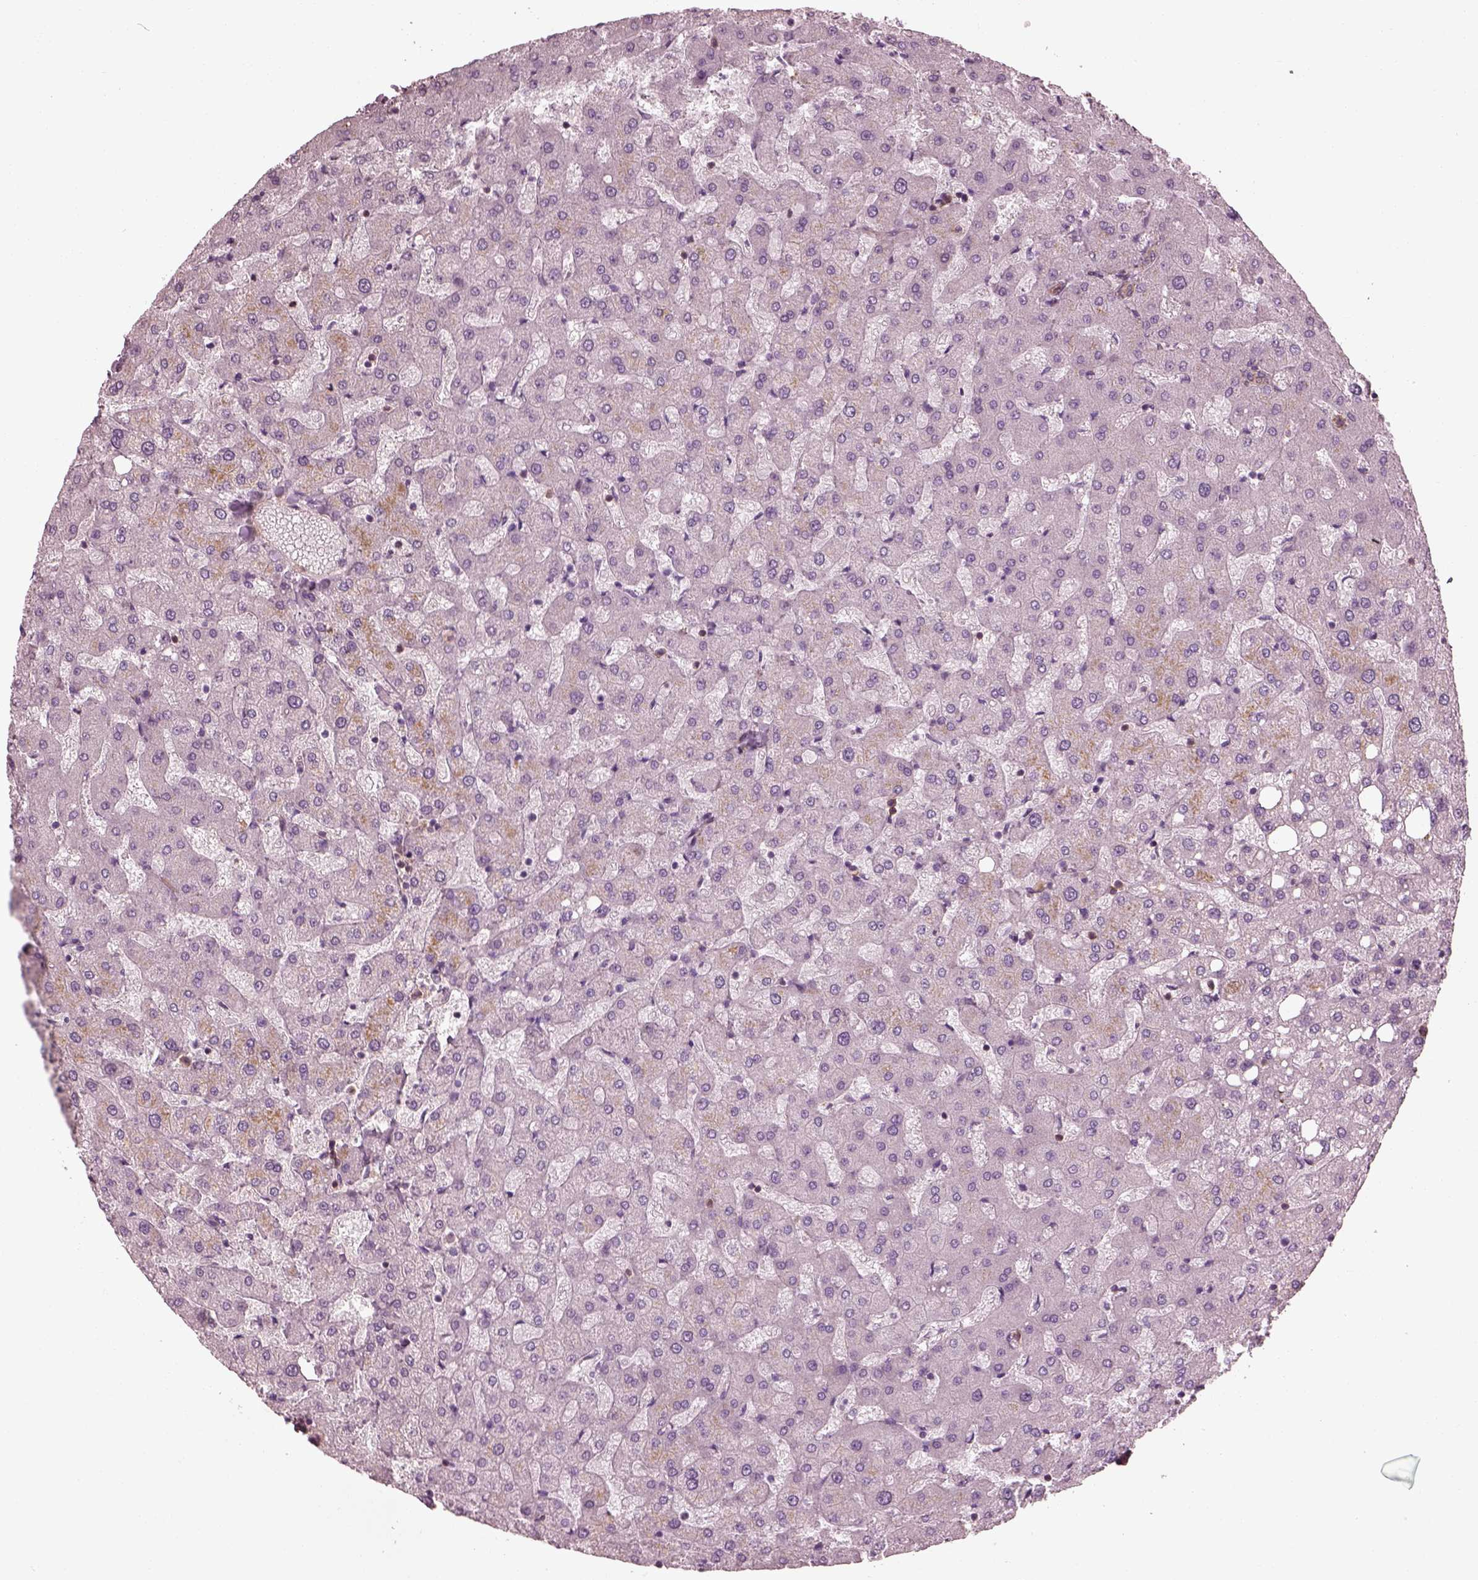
{"staining": {"intensity": "weak", "quantity": "<25%", "location": "cytoplasmic/membranous"}, "tissue": "liver", "cell_type": "Cholangiocytes", "image_type": "normal", "snomed": [{"axis": "morphology", "description": "Normal tissue, NOS"}, {"axis": "topography", "description": "Liver"}], "caption": "IHC micrograph of benign human liver stained for a protein (brown), which exhibits no expression in cholangiocytes.", "gene": "ELAPOR1", "patient": {"sex": "female", "age": 50}}